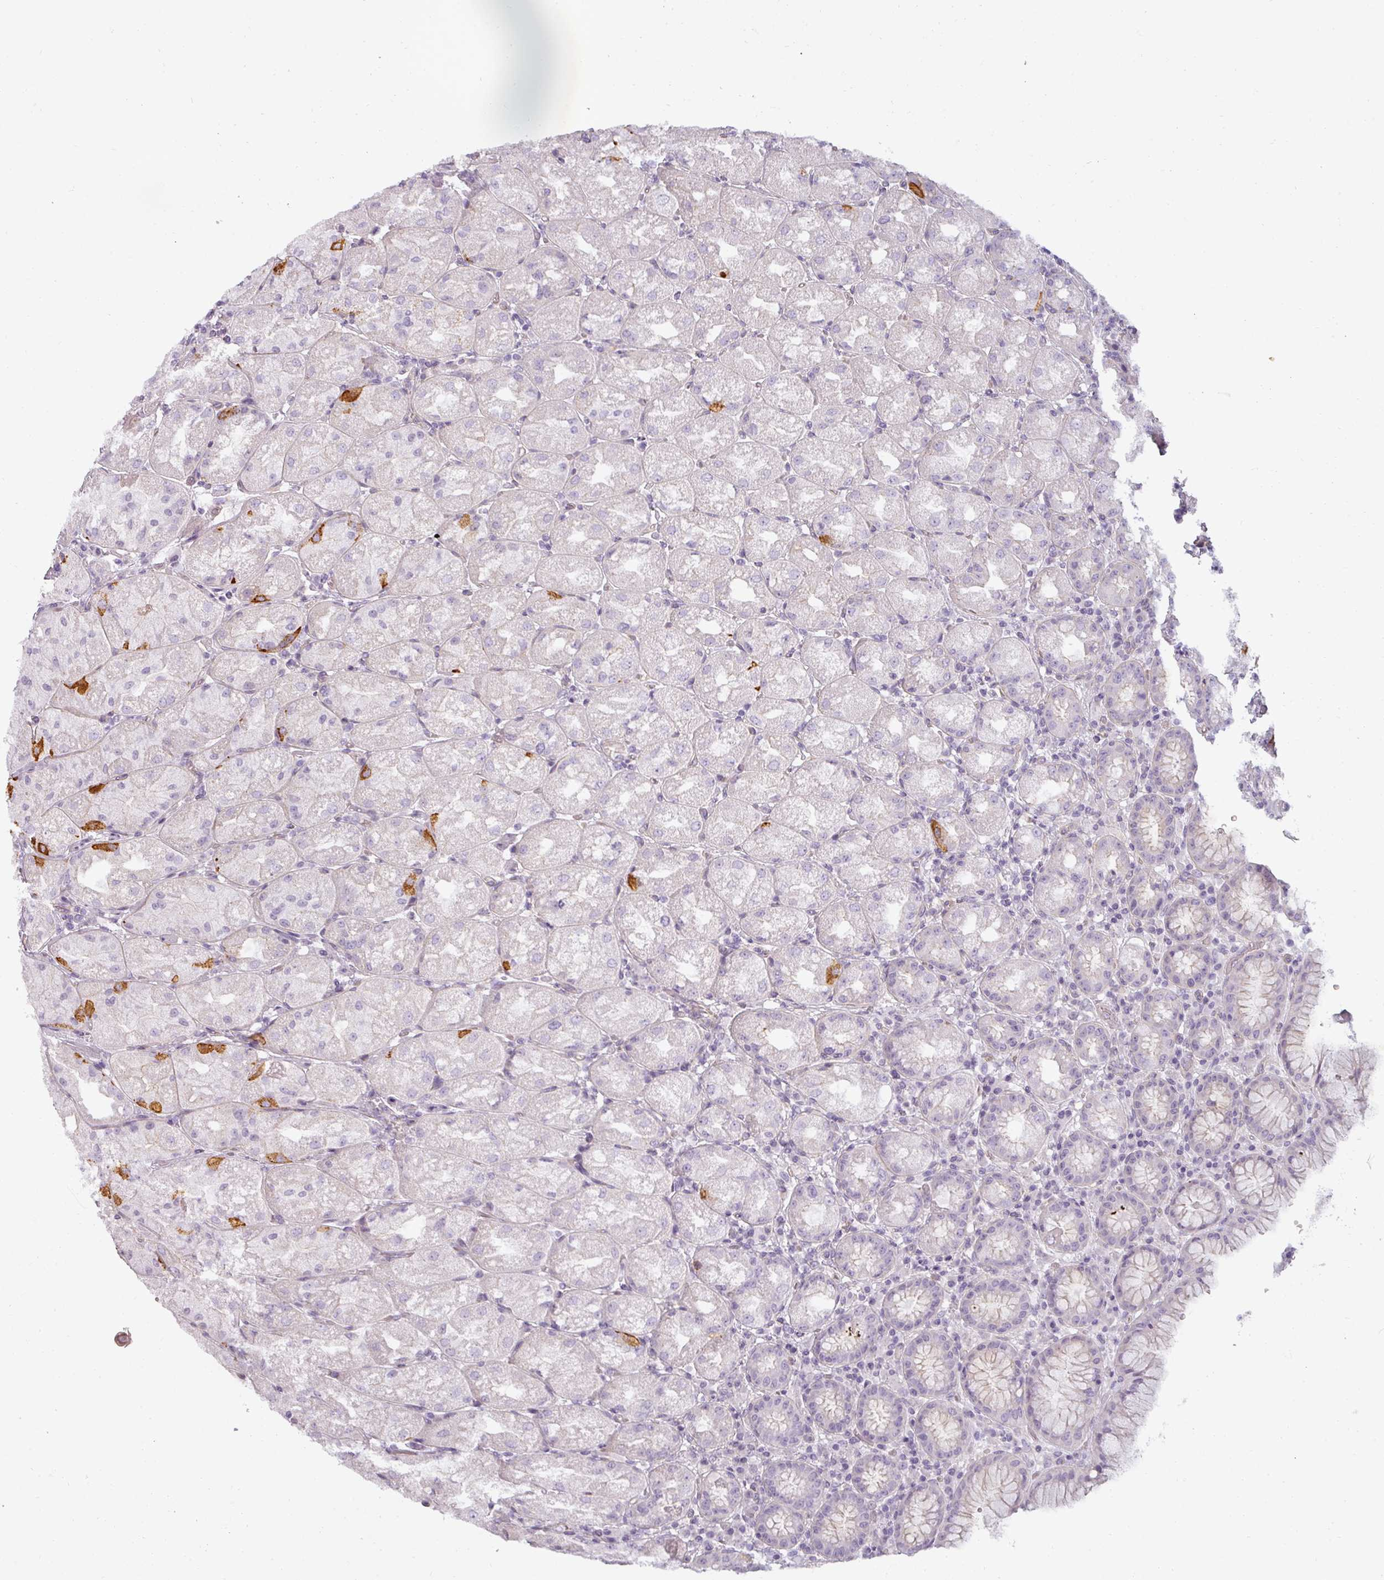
{"staining": {"intensity": "strong", "quantity": "<25%", "location": "cytoplasmic/membranous"}, "tissue": "stomach", "cell_type": "Glandular cells", "image_type": "normal", "snomed": [{"axis": "morphology", "description": "Normal tissue, NOS"}, {"axis": "topography", "description": "Stomach, upper"}], "caption": "Immunohistochemical staining of benign stomach displays strong cytoplasmic/membranous protein staining in about <25% of glandular cells. The protein is stained brown, and the nuclei are stained in blue (DAB IHC with brightfield microscopy, high magnification).", "gene": "ASB1", "patient": {"sex": "male", "age": 52}}